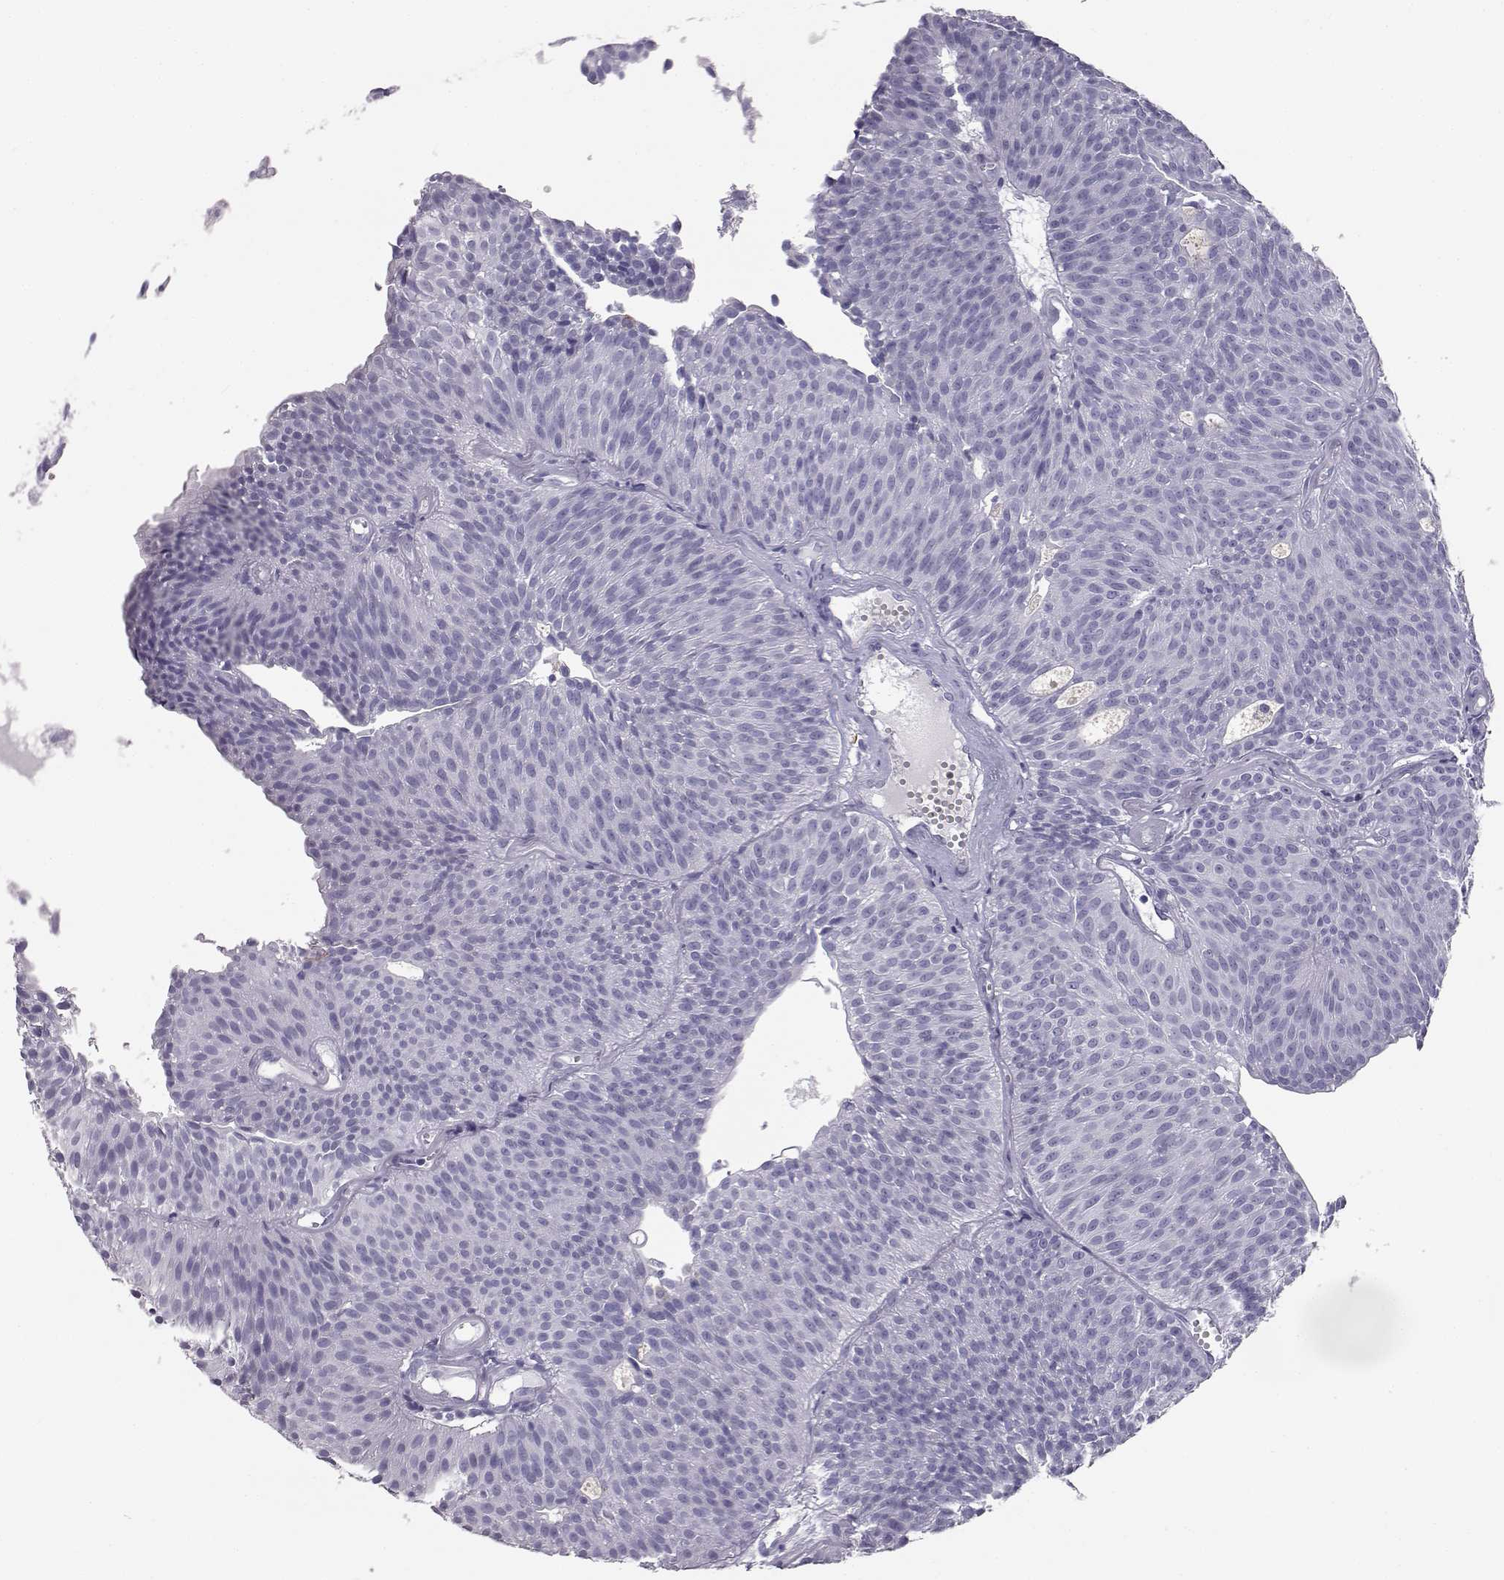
{"staining": {"intensity": "negative", "quantity": "none", "location": "none"}, "tissue": "urothelial cancer", "cell_type": "Tumor cells", "image_type": "cancer", "snomed": [{"axis": "morphology", "description": "Urothelial carcinoma, Low grade"}, {"axis": "topography", "description": "Urinary bladder"}], "caption": "Immunohistochemistry (IHC) micrograph of neoplastic tissue: urothelial cancer stained with DAB (3,3'-diaminobenzidine) exhibits no significant protein staining in tumor cells.", "gene": "ITLN2", "patient": {"sex": "male", "age": 63}}